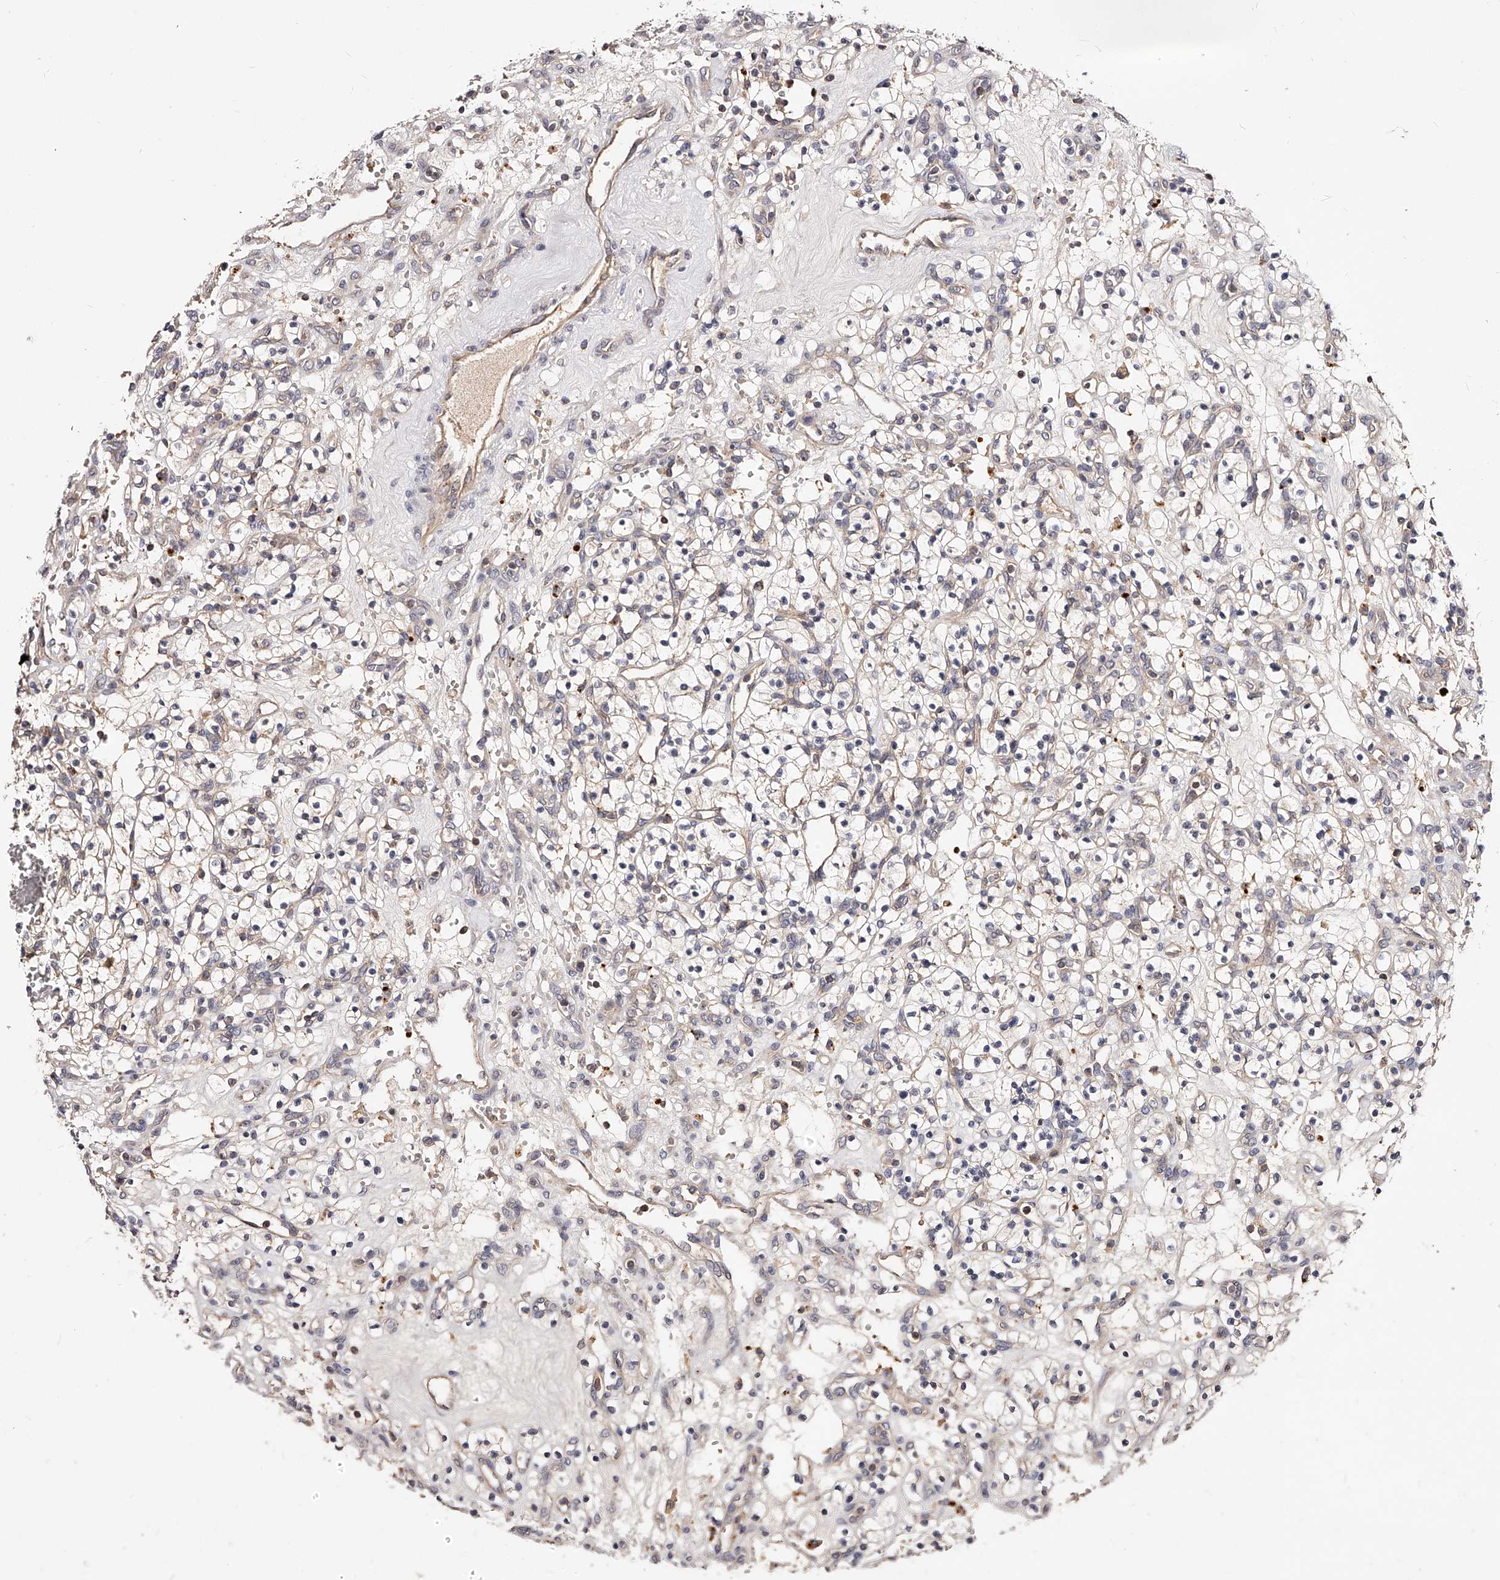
{"staining": {"intensity": "weak", "quantity": "25%-75%", "location": "cytoplasmic/membranous"}, "tissue": "renal cancer", "cell_type": "Tumor cells", "image_type": "cancer", "snomed": [{"axis": "morphology", "description": "Adenocarcinoma, NOS"}, {"axis": "topography", "description": "Kidney"}], "caption": "Adenocarcinoma (renal) was stained to show a protein in brown. There is low levels of weak cytoplasmic/membranous positivity in about 25%-75% of tumor cells.", "gene": "PHACTR1", "patient": {"sex": "female", "age": 57}}